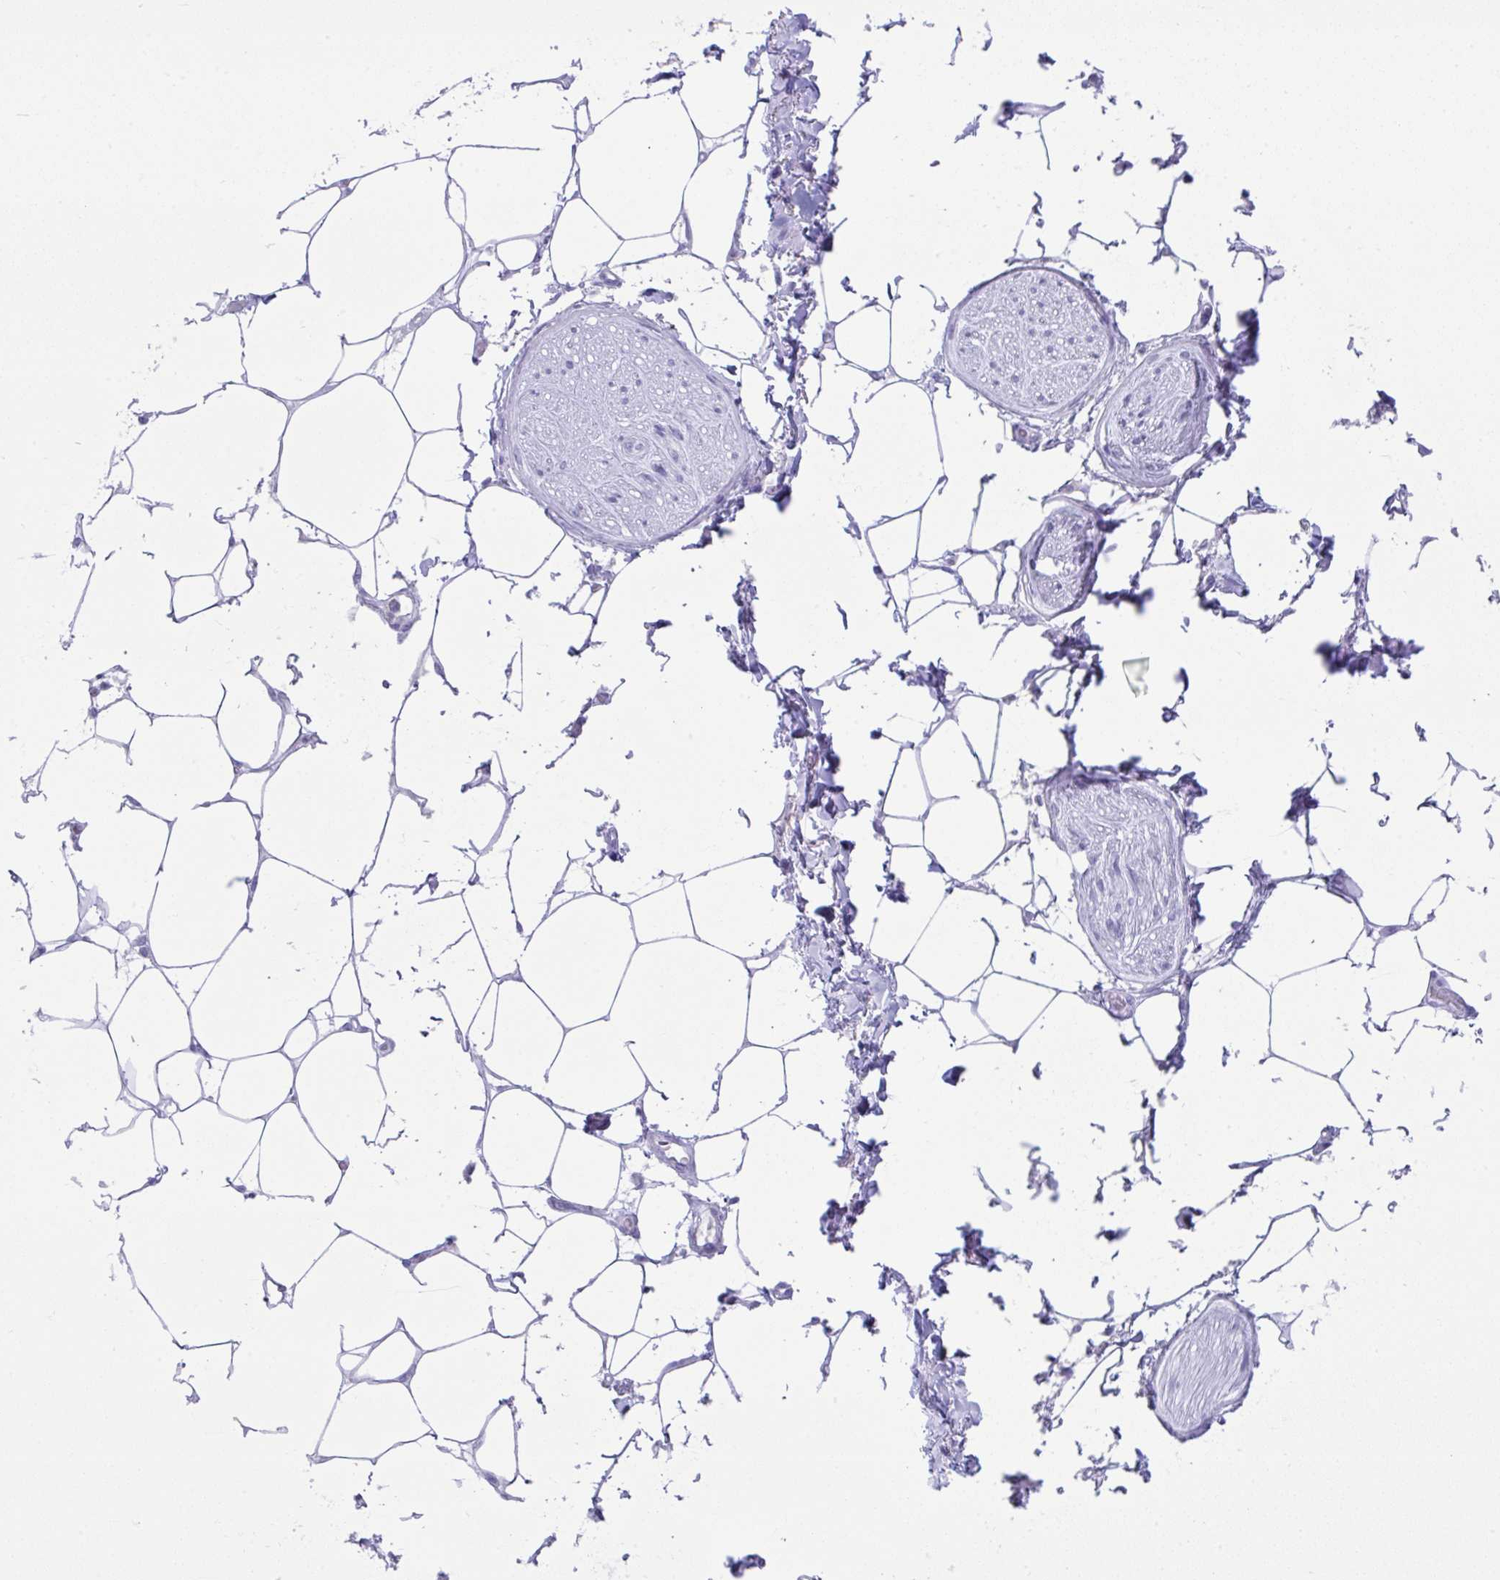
{"staining": {"intensity": "negative", "quantity": "none", "location": "none"}, "tissue": "adipose tissue", "cell_type": "Adipocytes", "image_type": "normal", "snomed": [{"axis": "morphology", "description": "Normal tissue, NOS"}, {"axis": "topography", "description": "Vagina"}, {"axis": "topography", "description": "Peripheral nerve tissue"}], "caption": "Adipocytes are negative for protein expression in normal human adipose tissue. (Immunohistochemistry, brightfield microscopy, high magnification).", "gene": "PSCA", "patient": {"sex": "female", "age": 71}}